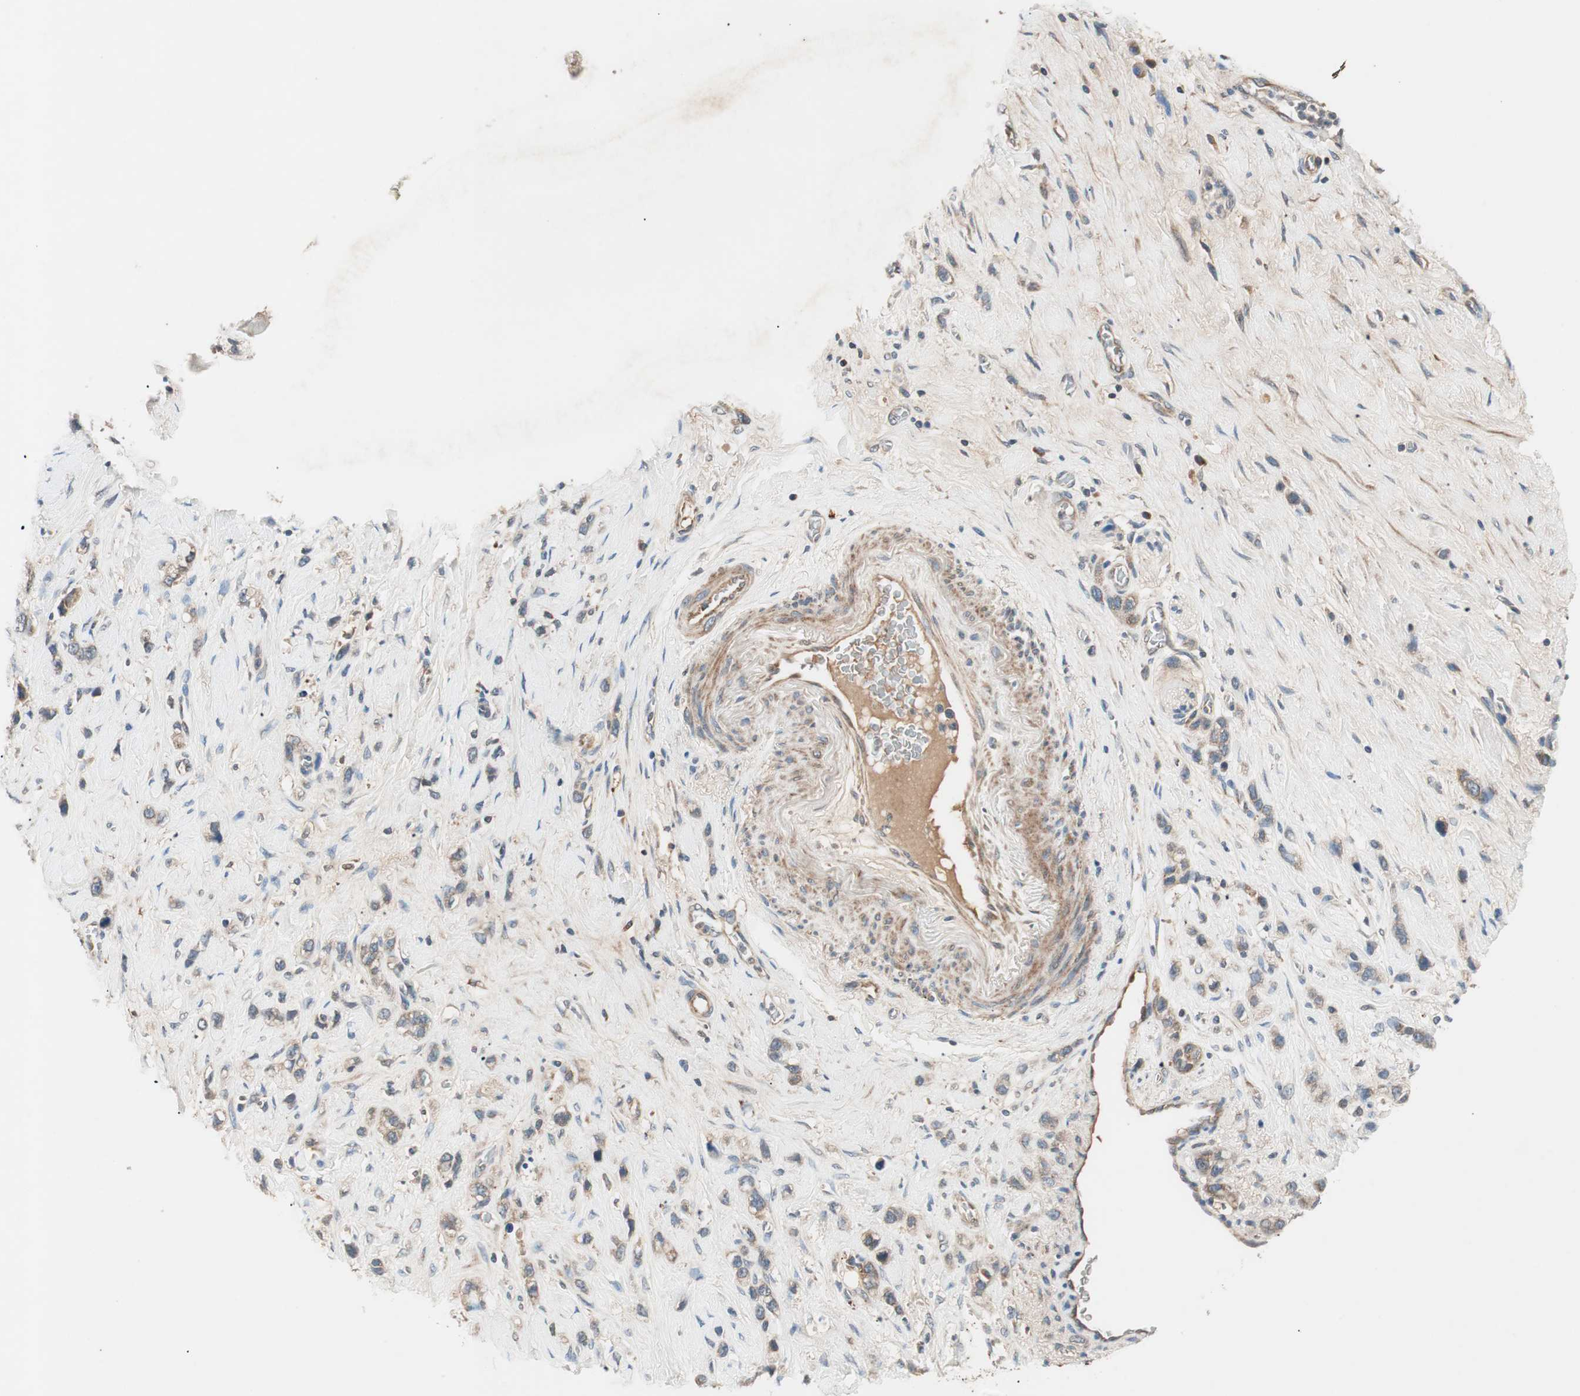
{"staining": {"intensity": "weak", "quantity": ">75%", "location": "cytoplasmic/membranous"}, "tissue": "stomach cancer", "cell_type": "Tumor cells", "image_type": "cancer", "snomed": [{"axis": "morphology", "description": "Normal tissue, NOS"}, {"axis": "morphology", "description": "Adenocarcinoma, NOS"}, {"axis": "morphology", "description": "Adenocarcinoma, High grade"}, {"axis": "topography", "description": "Stomach, upper"}, {"axis": "topography", "description": "Stomach"}], "caption": "Weak cytoplasmic/membranous protein staining is appreciated in approximately >75% of tumor cells in stomach cancer.", "gene": "HPN", "patient": {"sex": "female", "age": 65}}